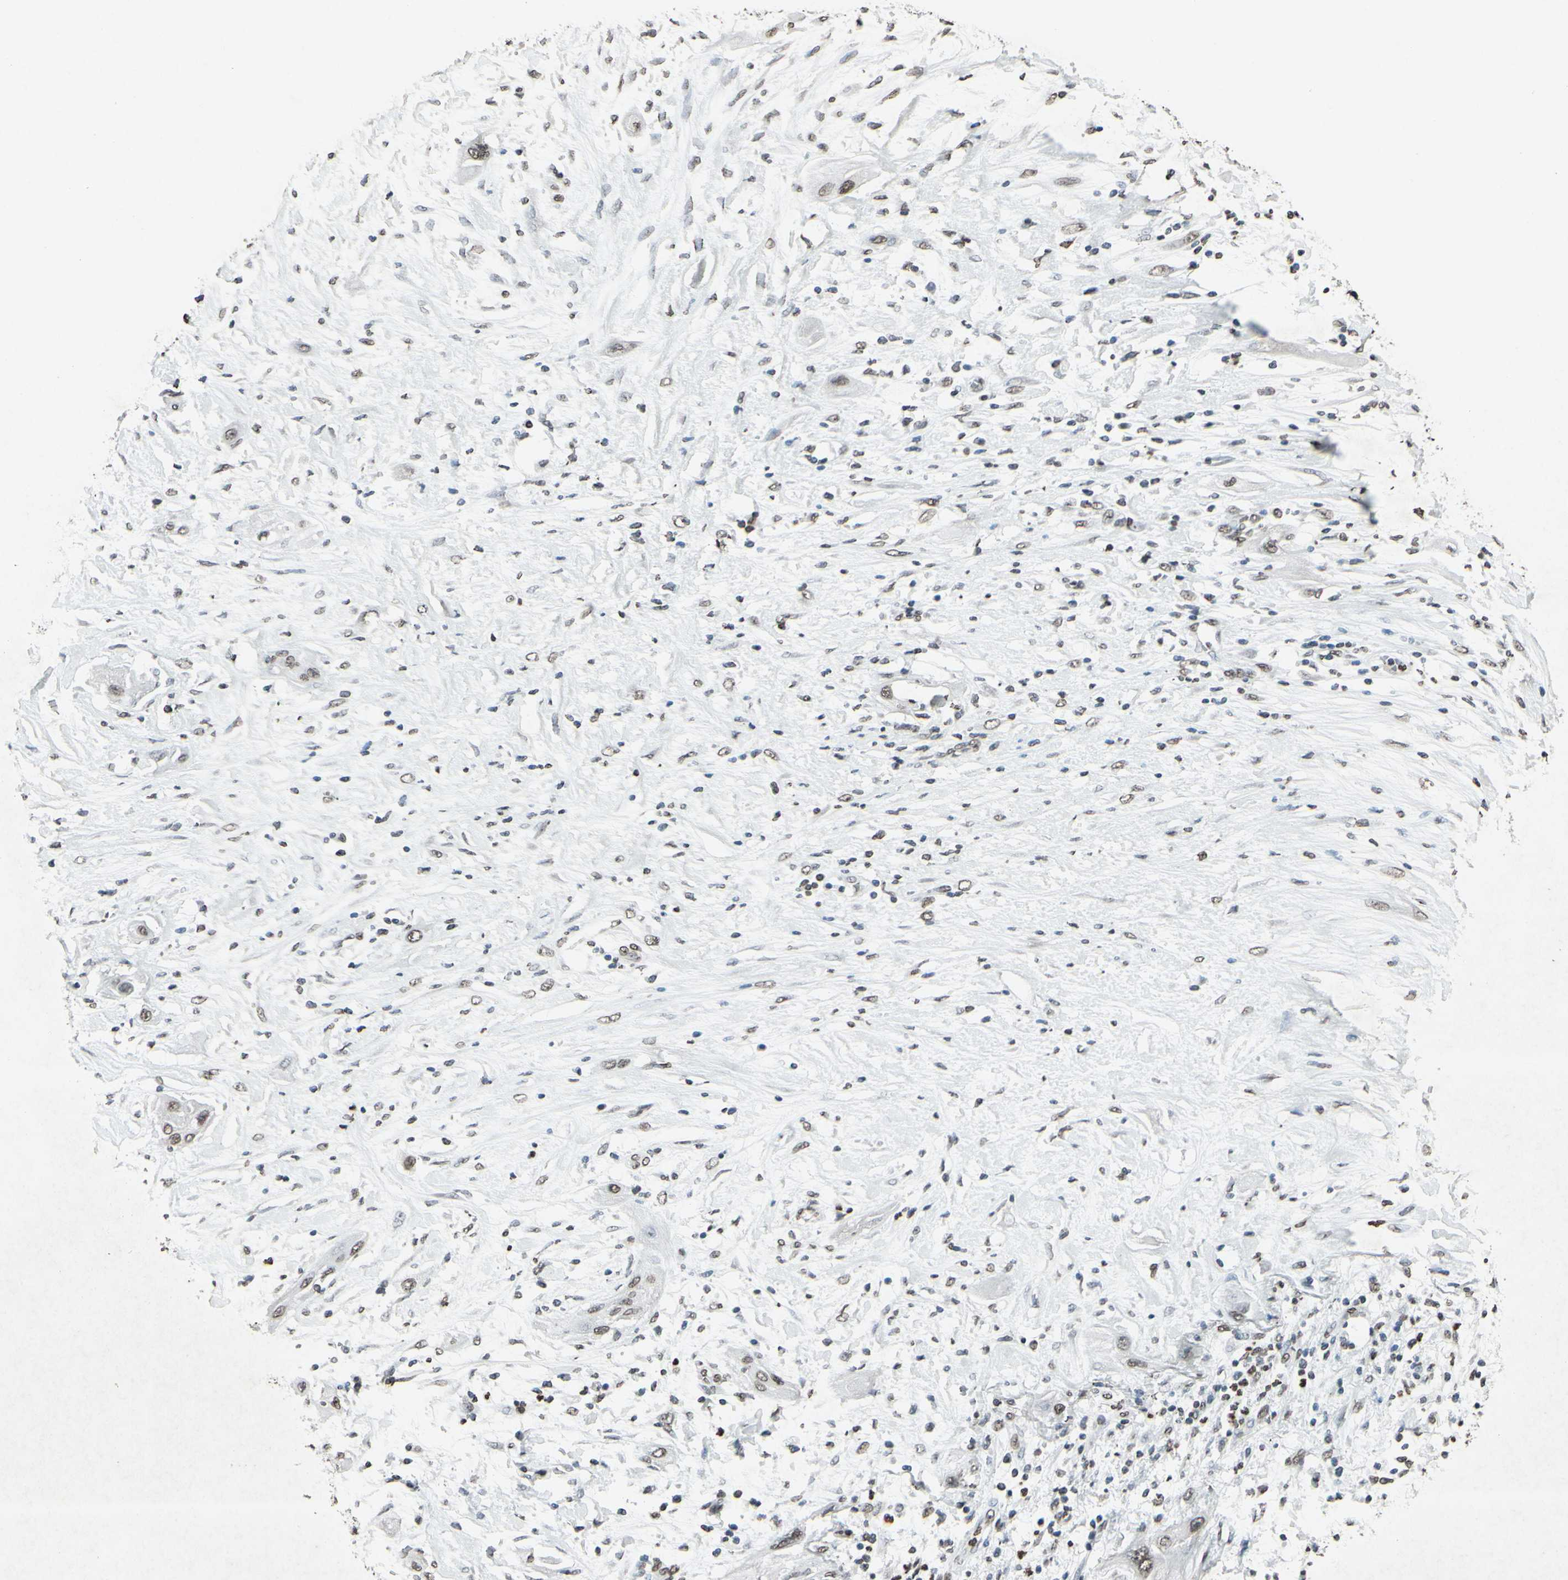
{"staining": {"intensity": "weak", "quantity": "<25%", "location": "nuclear"}, "tissue": "lung cancer", "cell_type": "Tumor cells", "image_type": "cancer", "snomed": [{"axis": "morphology", "description": "Squamous cell carcinoma, NOS"}, {"axis": "topography", "description": "Lung"}], "caption": "DAB (3,3'-diaminobenzidine) immunohistochemical staining of lung cancer reveals no significant staining in tumor cells.", "gene": "CD79B", "patient": {"sex": "female", "age": 47}}